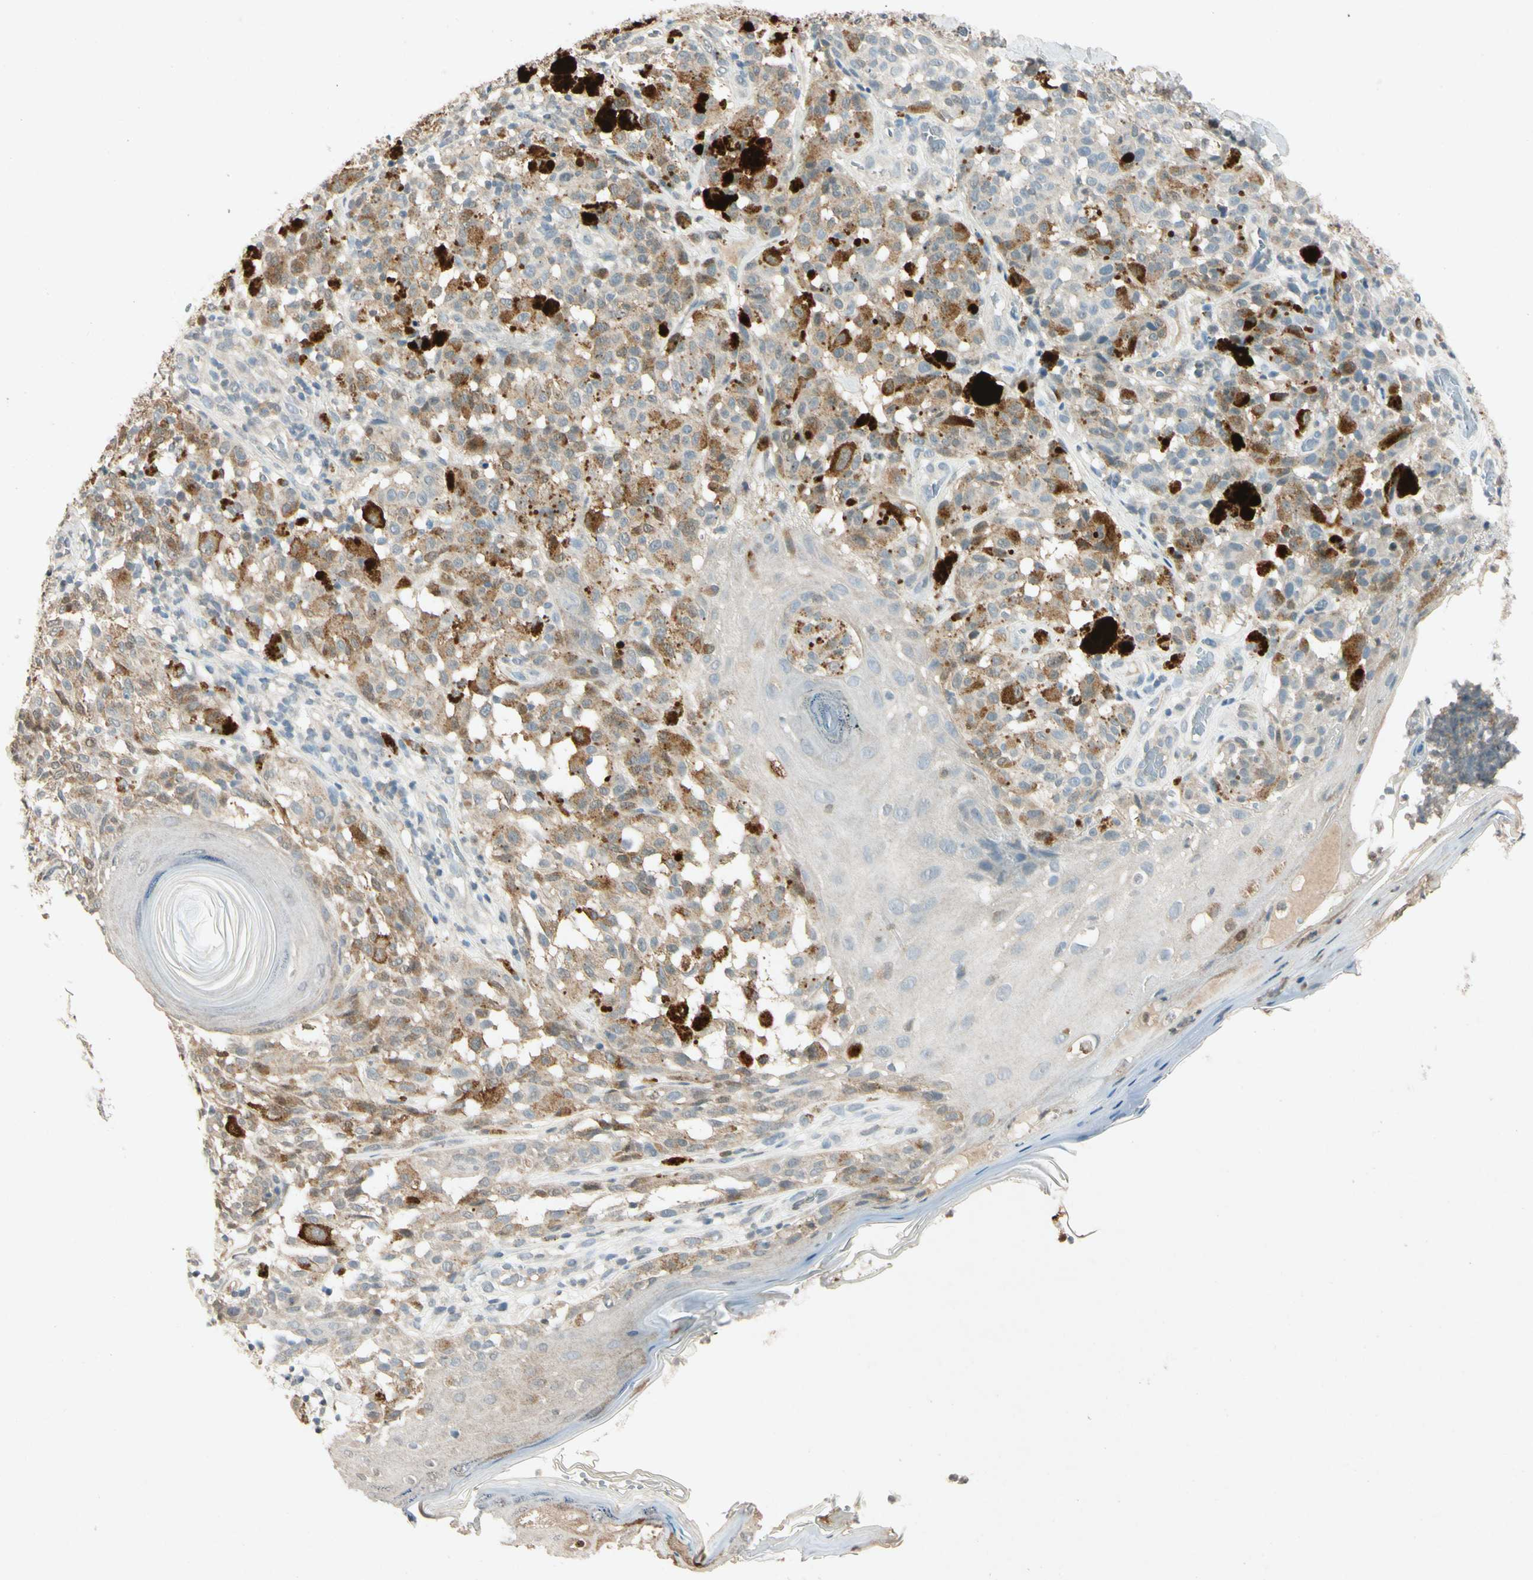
{"staining": {"intensity": "moderate", "quantity": ">75%", "location": "cytoplasmic/membranous"}, "tissue": "melanoma", "cell_type": "Tumor cells", "image_type": "cancer", "snomed": [{"axis": "morphology", "description": "Malignant melanoma, NOS"}, {"axis": "topography", "description": "Skin"}], "caption": "Melanoma stained with a protein marker exhibits moderate staining in tumor cells.", "gene": "HSPA1B", "patient": {"sex": "female", "age": 46}}